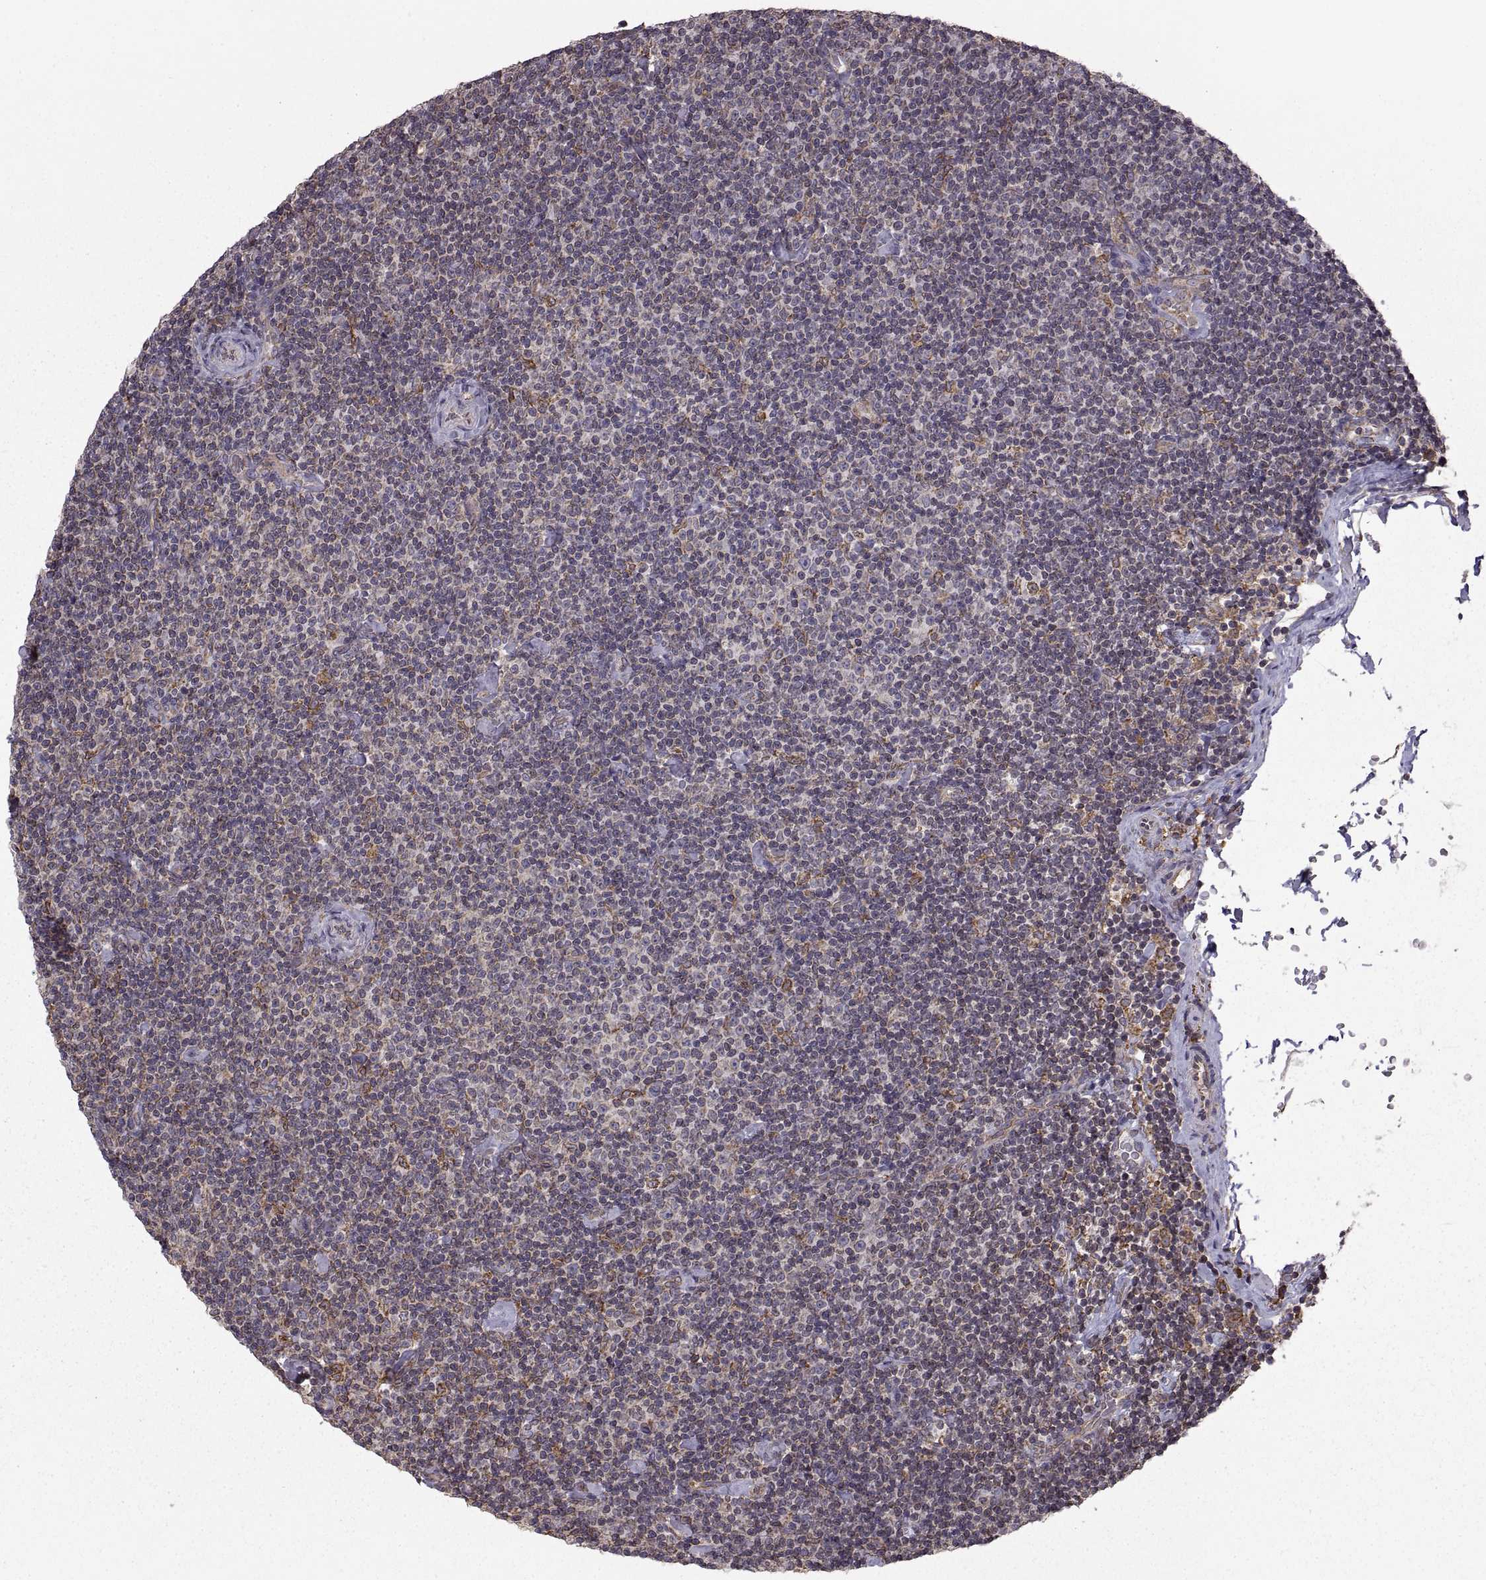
{"staining": {"intensity": "negative", "quantity": "none", "location": "none"}, "tissue": "lymphoma", "cell_type": "Tumor cells", "image_type": "cancer", "snomed": [{"axis": "morphology", "description": "Malignant lymphoma, non-Hodgkin's type, Low grade"}, {"axis": "topography", "description": "Lymph node"}], "caption": "Immunohistochemistry micrograph of neoplastic tissue: lymphoma stained with DAB (3,3'-diaminobenzidine) reveals no significant protein positivity in tumor cells.", "gene": "PDIA3", "patient": {"sex": "male", "age": 81}}